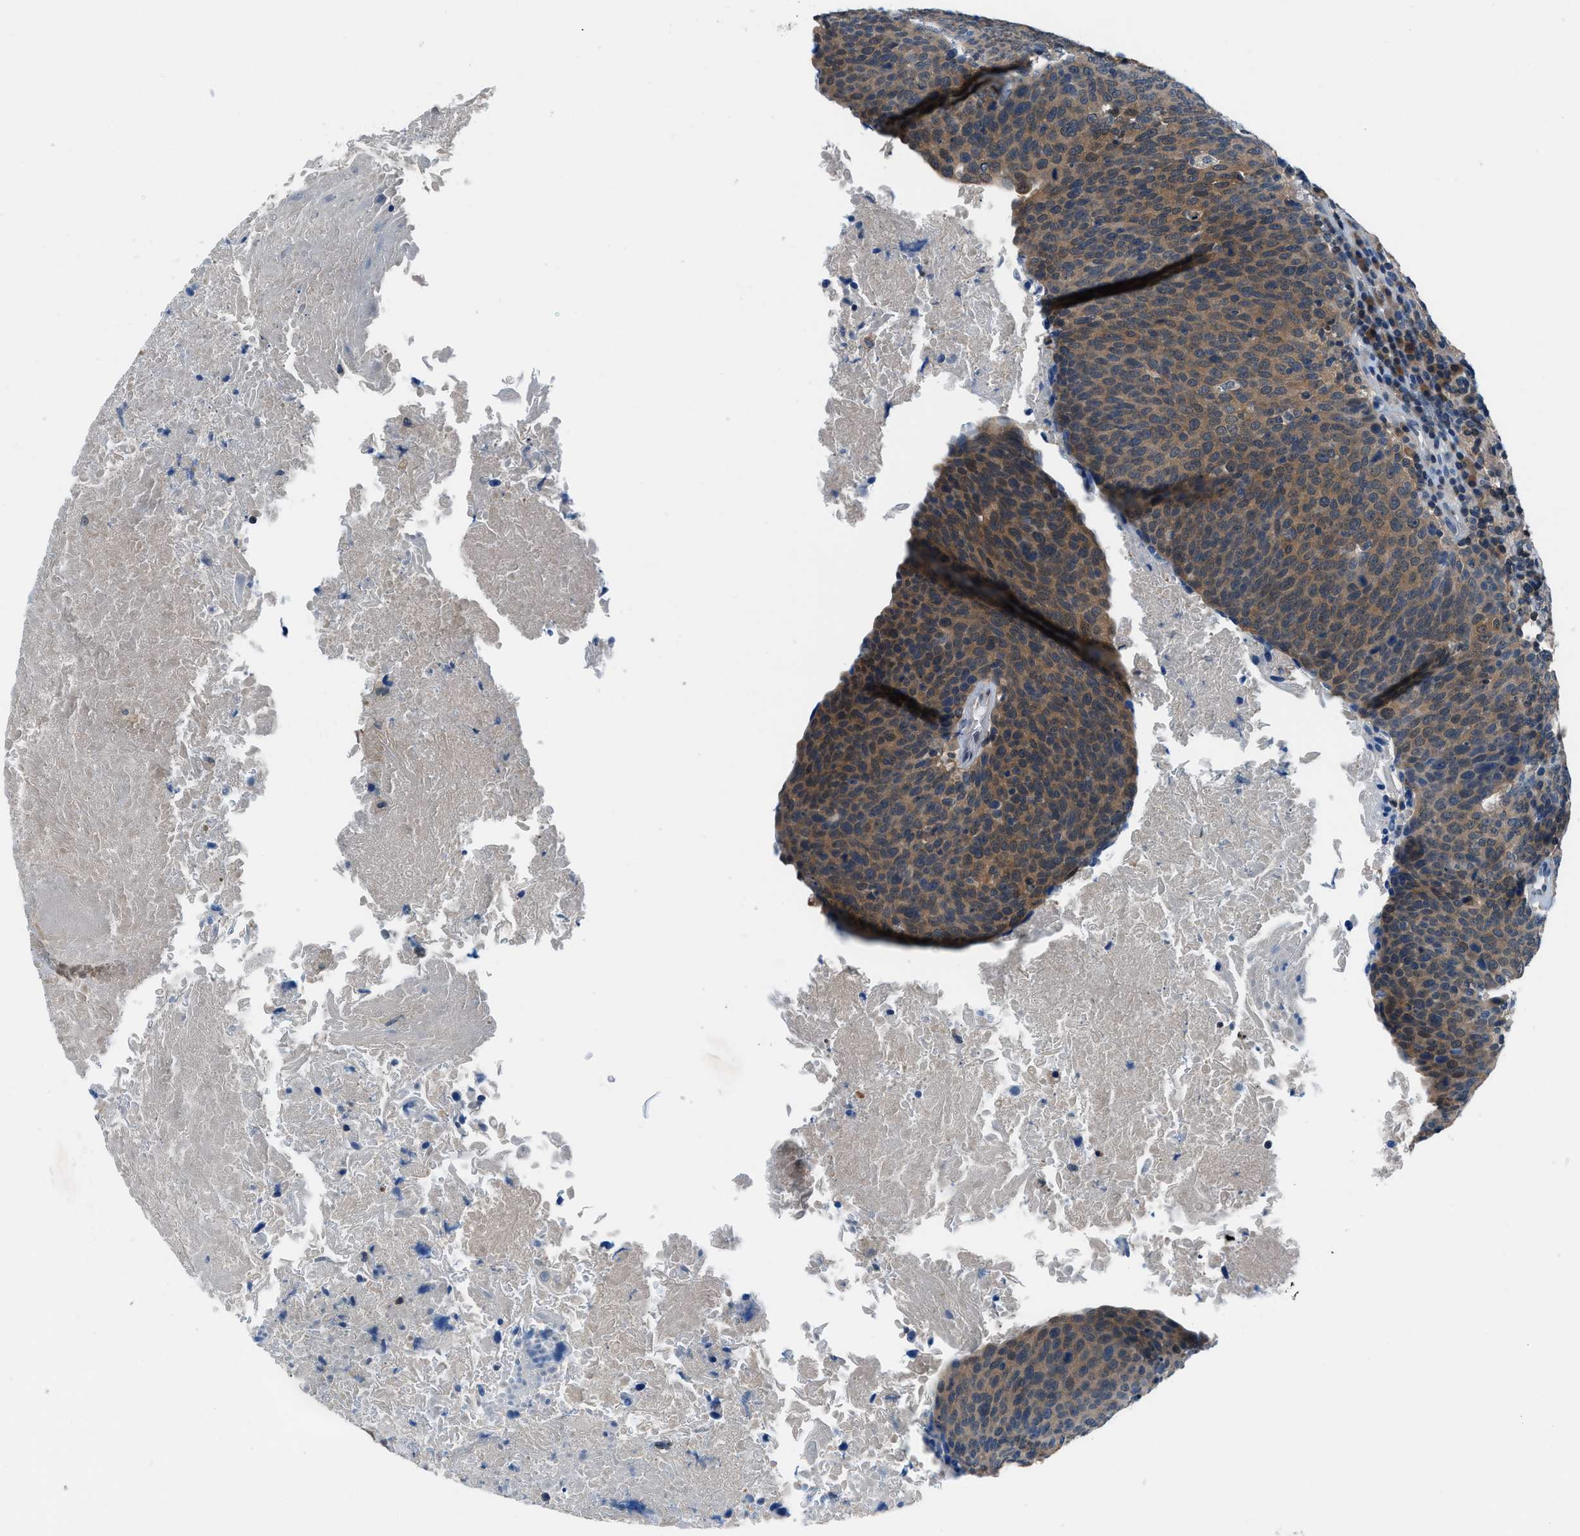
{"staining": {"intensity": "moderate", "quantity": ">75%", "location": "cytoplasmic/membranous"}, "tissue": "head and neck cancer", "cell_type": "Tumor cells", "image_type": "cancer", "snomed": [{"axis": "morphology", "description": "Squamous cell carcinoma, NOS"}, {"axis": "morphology", "description": "Squamous cell carcinoma, metastatic, NOS"}, {"axis": "topography", "description": "Lymph node"}, {"axis": "topography", "description": "Head-Neck"}], "caption": "Brown immunohistochemical staining in human head and neck cancer (squamous cell carcinoma) reveals moderate cytoplasmic/membranous expression in approximately >75% of tumor cells. (IHC, brightfield microscopy, high magnification).", "gene": "ACP1", "patient": {"sex": "male", "age": 62}}